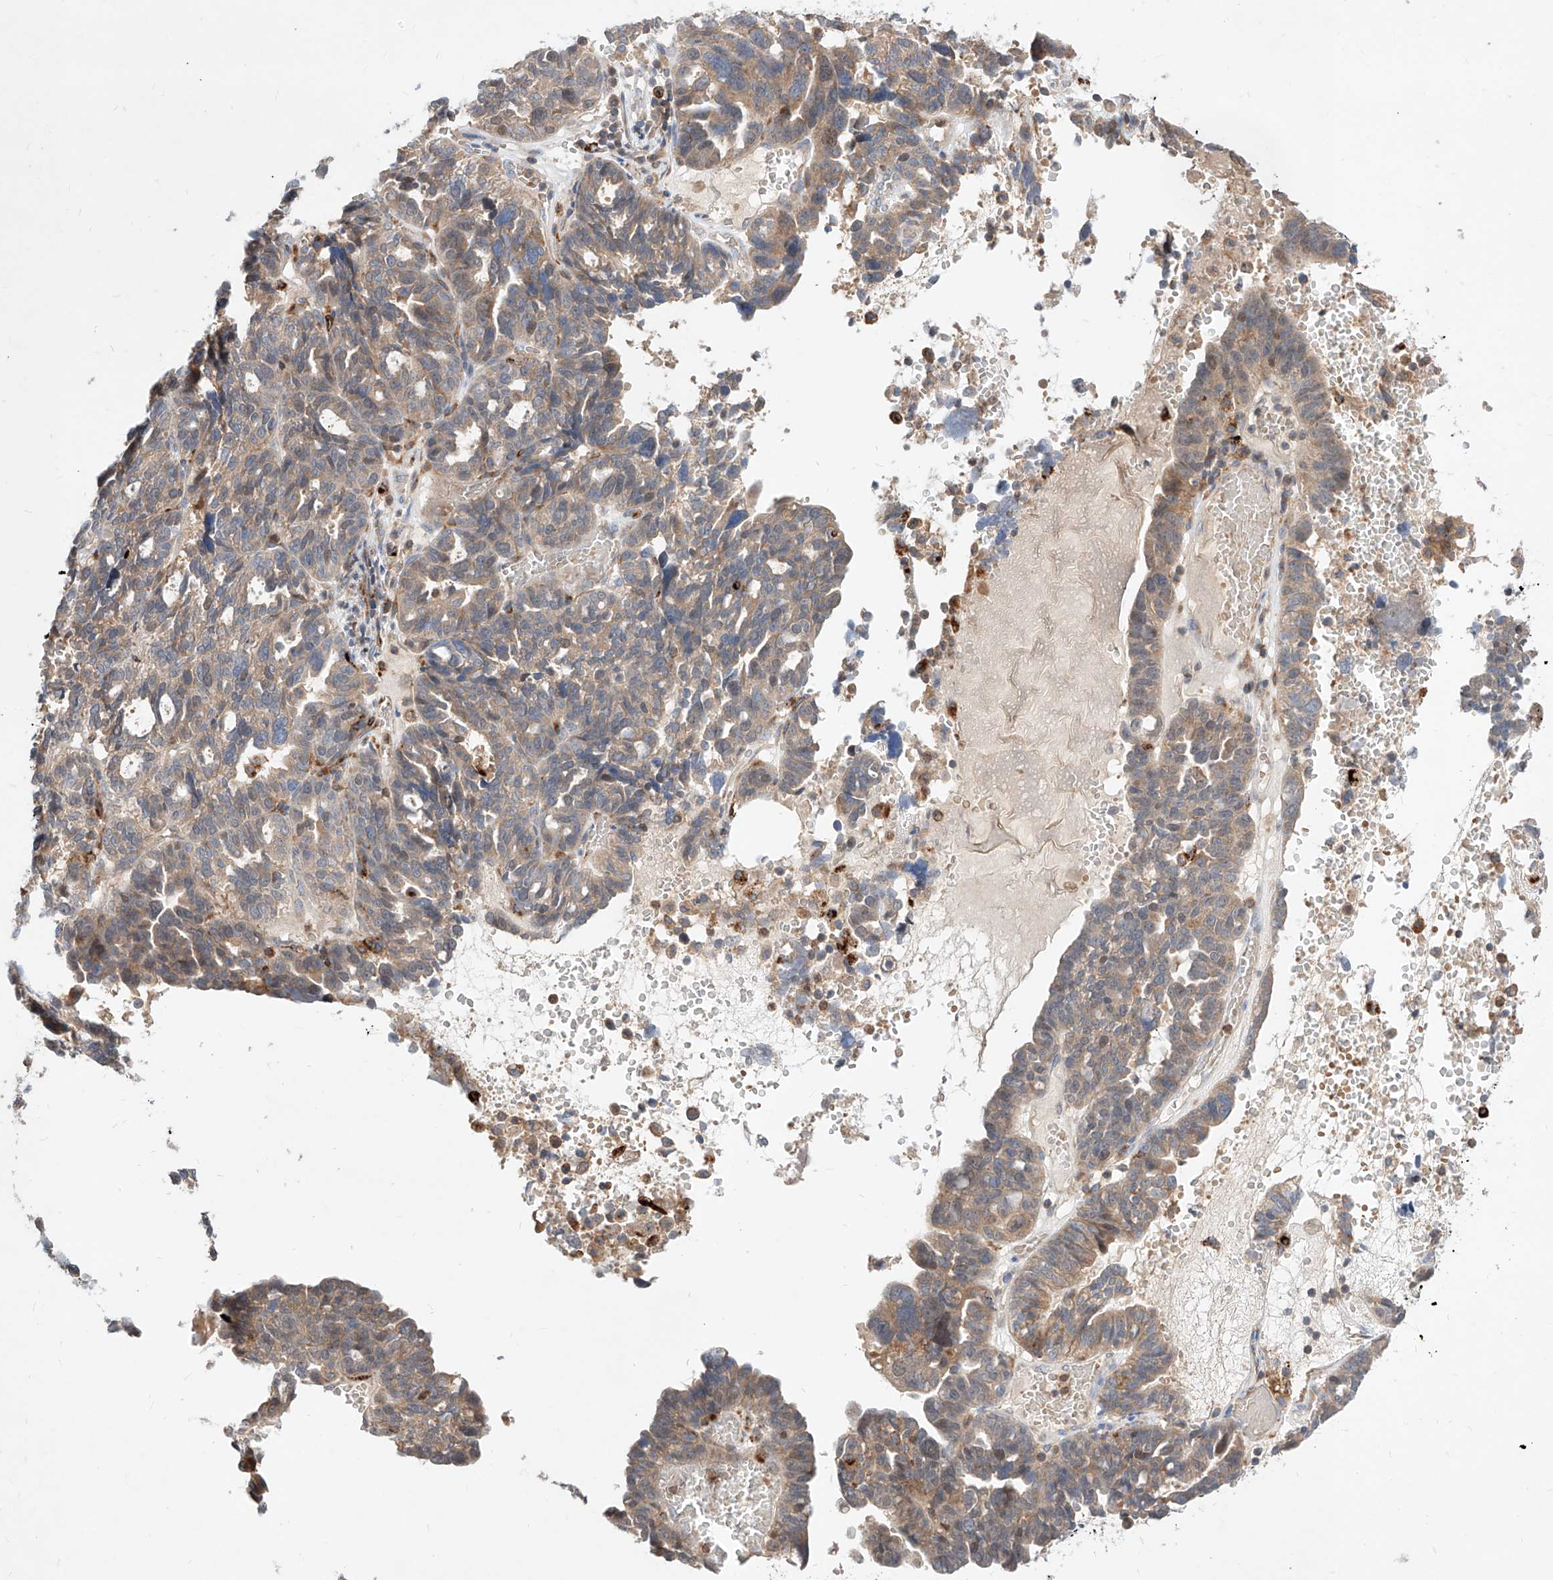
{"staining": {"intensity": "weak", "quantity": "25%-75%", "location": "cytoplasmic/membranous"}, "tissue": "ovarian cancer", "cell_type": "Tumor cells", "image_type": "cancer", "snomed": [{"axis": "morphology", "description": "Cystadenocarcinoma, serous, NOS"}, {"axis": "topography", "description": "Ovary"}], "caption": "The histopathology image shows immunohistochemical staining of ovarian serous cystadenocarcinoma. There is weak cytoplasmic/membranous expression is identified in about 25%-75% of tumor cells.", "gene": "TSNAX", "patient": {"sex": "female", "age": 59}}